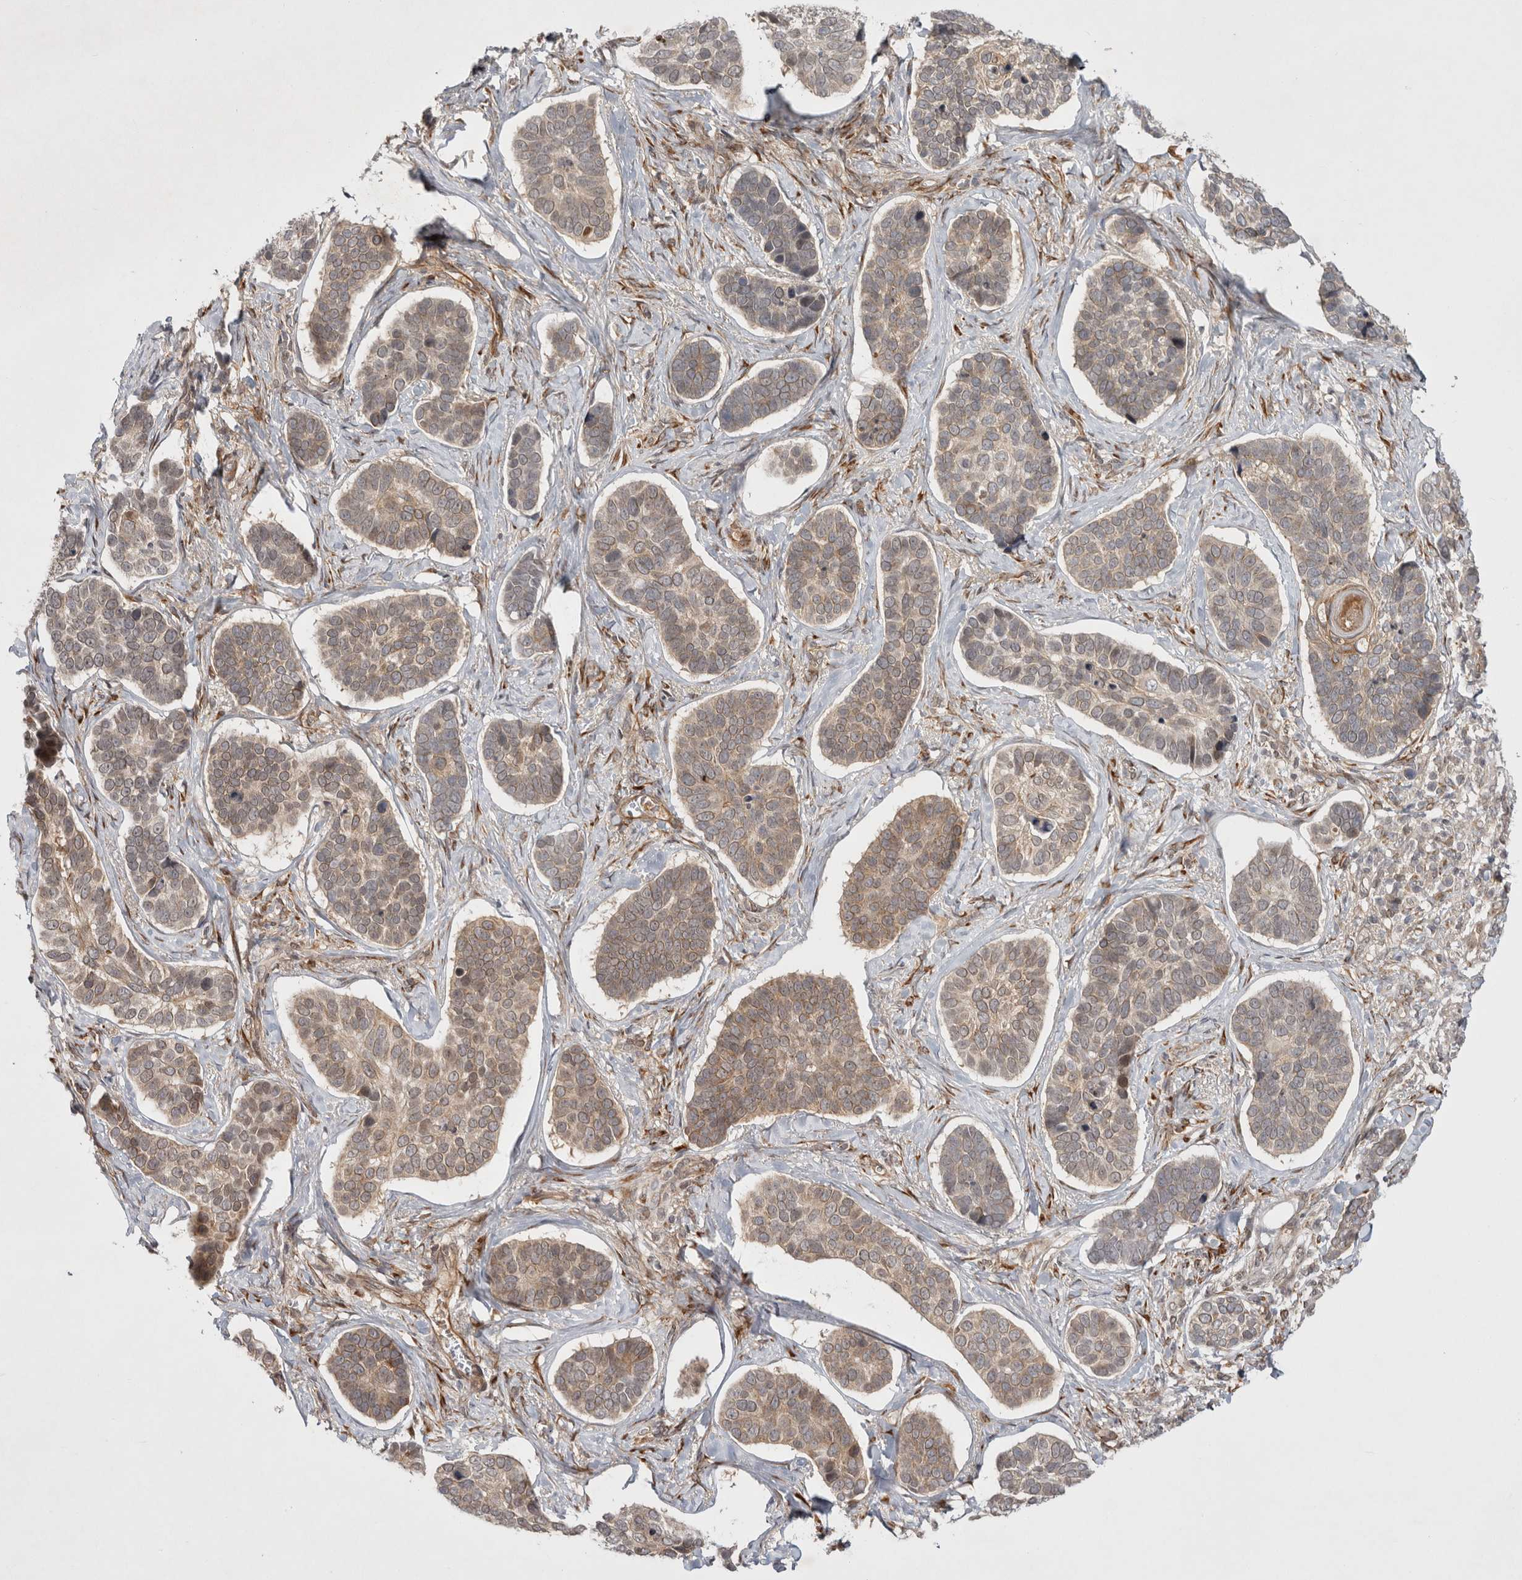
{"staining": {"intensity": "moderate", "quantity": ">75%", "location": "cytoplasmic/membranous"}, "tissue": "skin cancer", "cell_type": "Tumor cells", "image_type": "cancer", "snomed": [{"axis": "morphology", "description": "Basal cell carcinoma"}, {"axis": "topography", "description": "Skin"}], "caption": "Immunohistochemical staining of skin cancer (basal cell carcinoma) shows moderate cytoplasmic/membranous protein positivity in approximately >75% of tumor cells.", "gene": "ZNF318", "patient": {"sex": "male", "age": 62}}